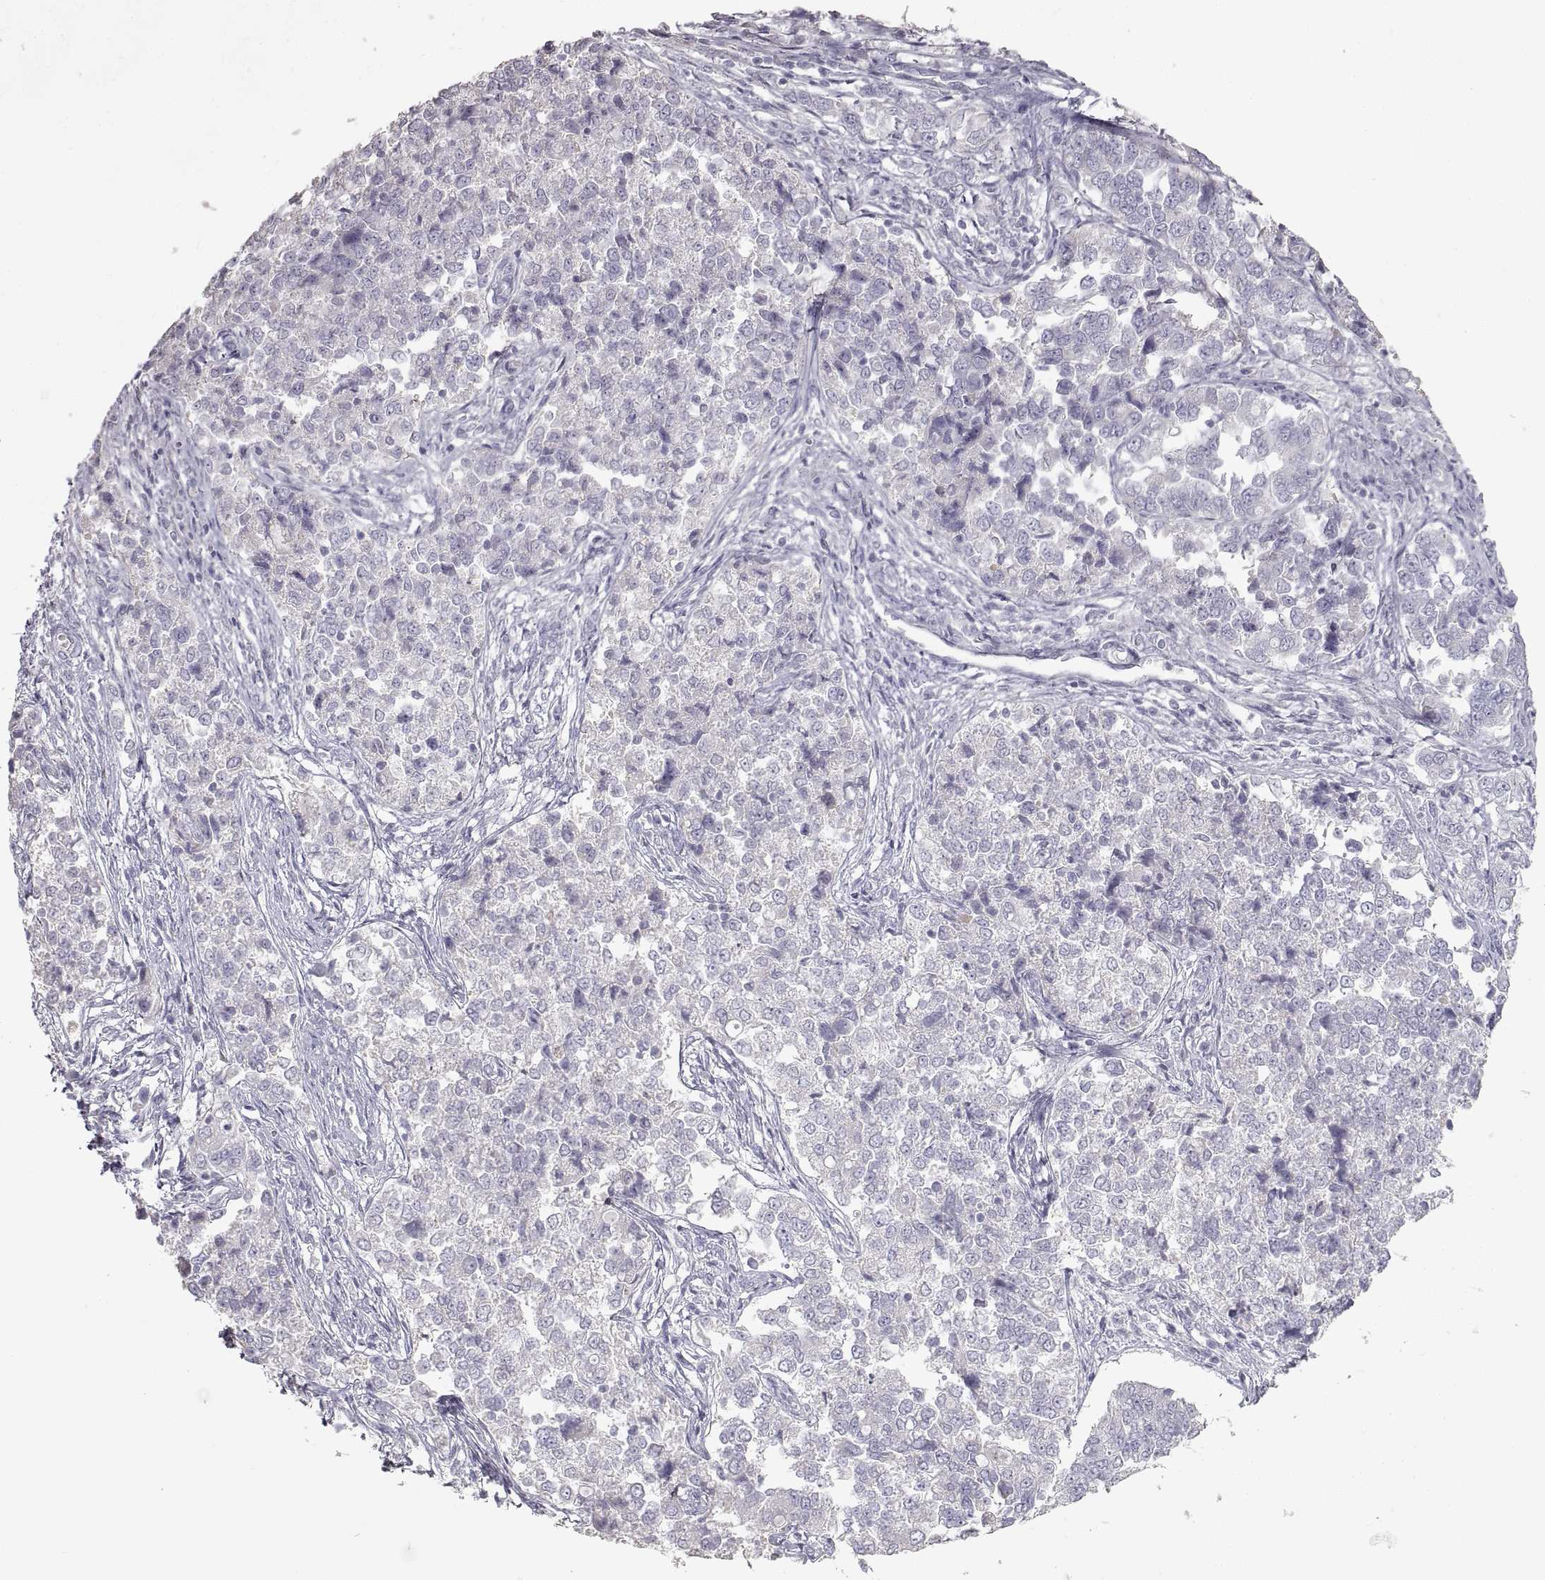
{"staining": {"intensity": "negative", "quantity": "none", "location": "none"}, "tissue": "endometrial cancer", "cell_type": "Tumor cells", "image_type": "cancer", "snomed": [{"axis": "morphology", "description": "Adenocarcinoma, NOS"}, {"axis": "topography", "description": "Endometrium"}], "caption": "Immunohistochemistry micrograph of neoplastic tissue: endometrial cancer stained with DAB exhibits no significant protein expression in tumor cells.", "gene": "ZP3", "patient": {"sex": "female", "age": 43}}